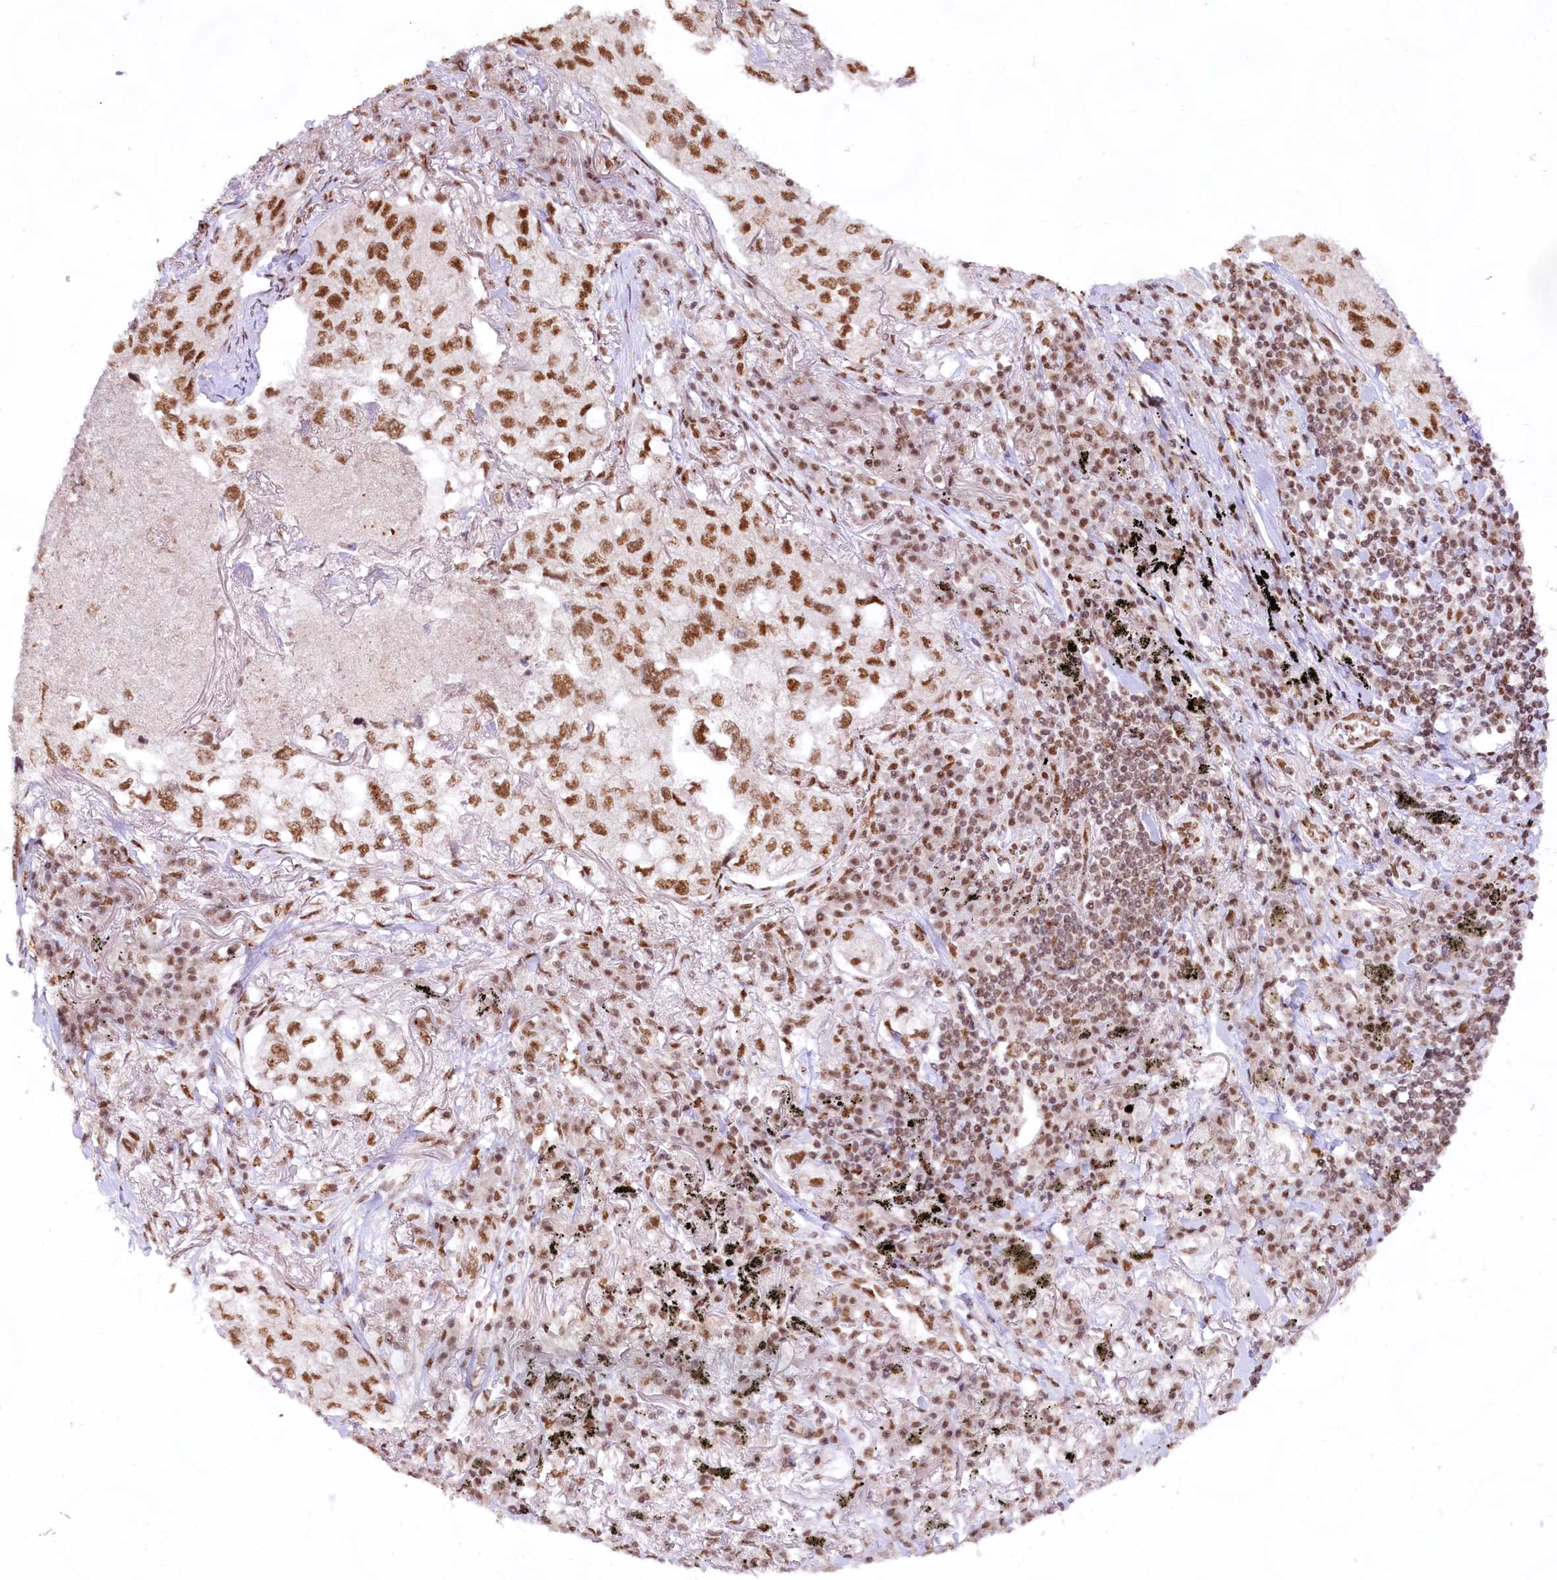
{"staining": {"intensity": "moderate", "quantity": ">75%", "location": "nuclear"}, "tissue": "lung cancer", "cell_type": "Tumor cells", "image_type": "cancer", "snomed": [{"axis": "morphology", "description": "Adenocarcinoma, NOS"}, {"axis": "topography", "description": "Lung"}], "caption": "An immunohistochemistry (IHC) image of tumor tissue is shown. Protein staining in brown shows moderate nuclear positivity in lung cancer within tumor cells.", "gene": "HIRA", "patient": {"sex": "male", "age": 65}}